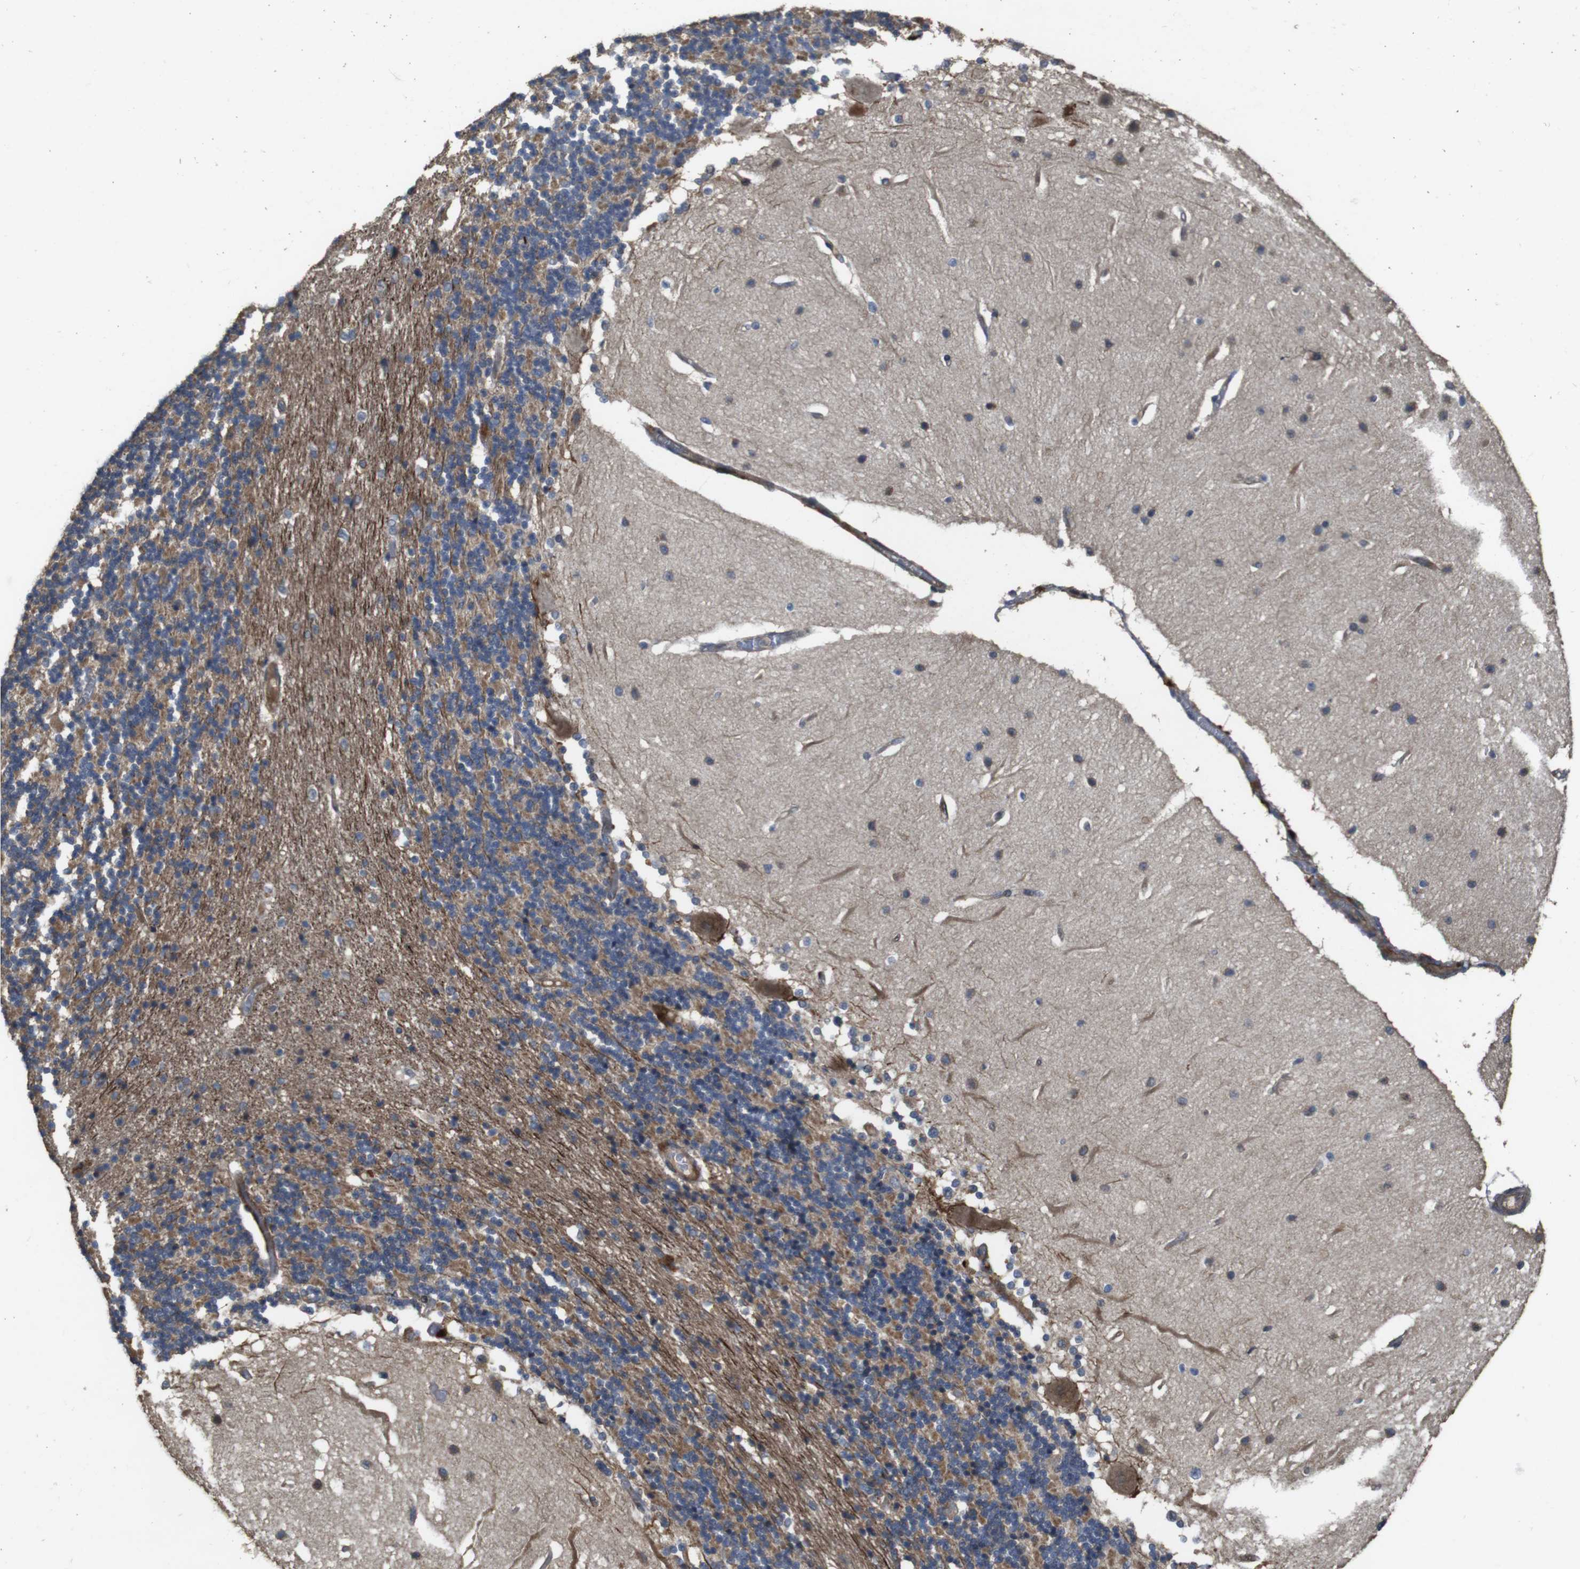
{"staining": {"intensity": "moderate", "quantity": "<25%", "location": "cytoplasmic/membranous"}, "tissue": "cerebellum", "cell_type": "Cells in granular layer", "image_type": "normal", "snomed": [{"axis": "morphology", "description": "Normal tissue, NOS"}, {"axis": "topography", "description": "Cerebellum"}], "caption": "Protein expression analysis of normal human cerebellum reveals moderate cytoplasmic/membranous positivity in approximately <25% of cells in granular layer.", "gene": "PCDHB10", "patient": {"sex": "female", "age": 54}}